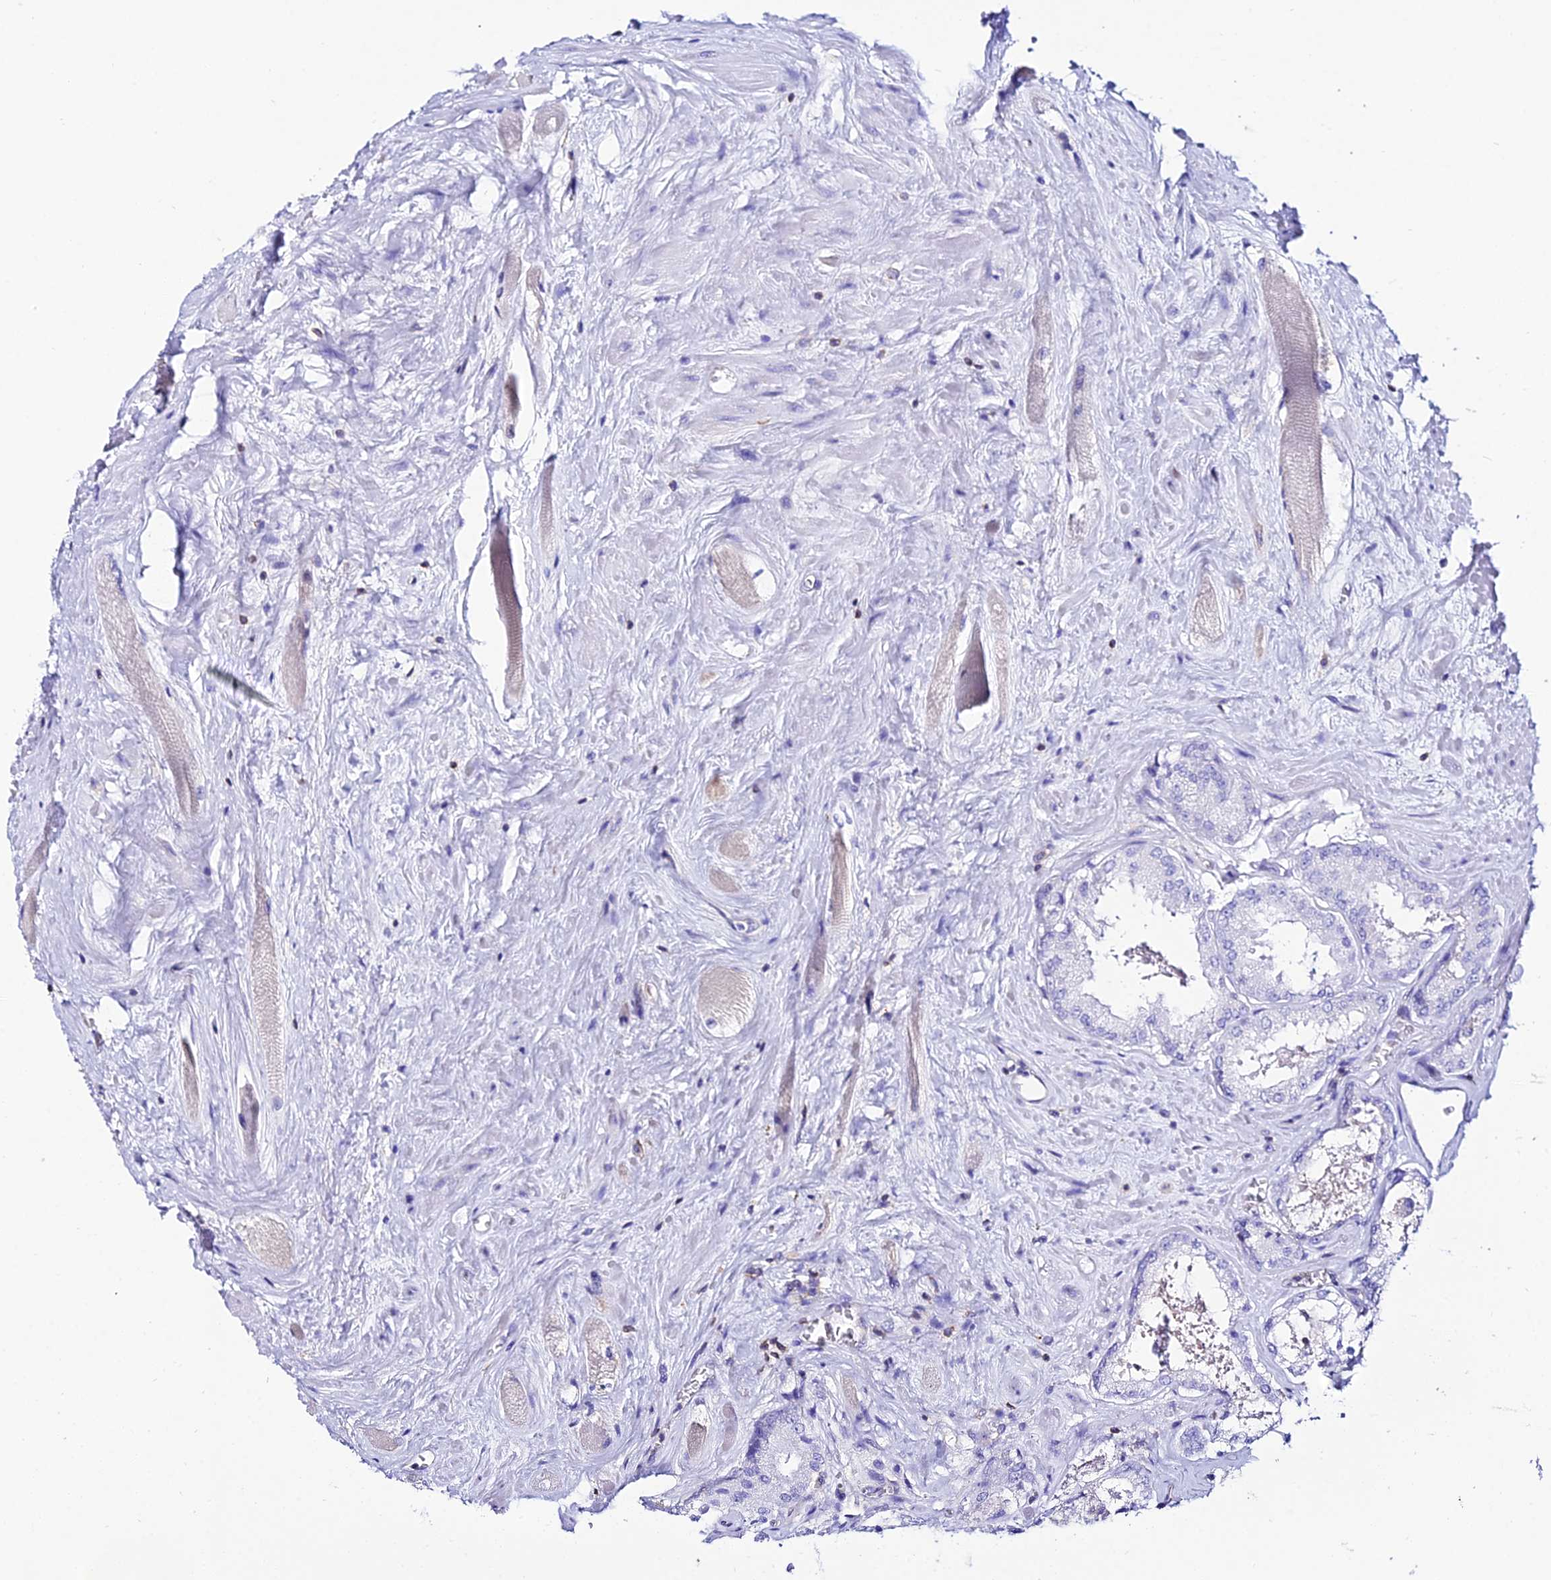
{"staining": {"intensity": "negative", "quantity": "none", "location": "none"}, "tissue": "prostate cancer", "cell_type": "Tumor cells", "image_type": "cancer", "snomed": [{"axis": "morphology", "description": "Adenocarcinoma, Low grade"}, {"axis": "topography", "description": "Prostate"}], "caption": "This histopathology image is of prostate cancer stained with IHC to label a protein in brown with the nuclei are counter-stained blue. There is no staining in tumor cells.", "gene": "S100A16", "patient": {"sex": "male", "age": 68}}